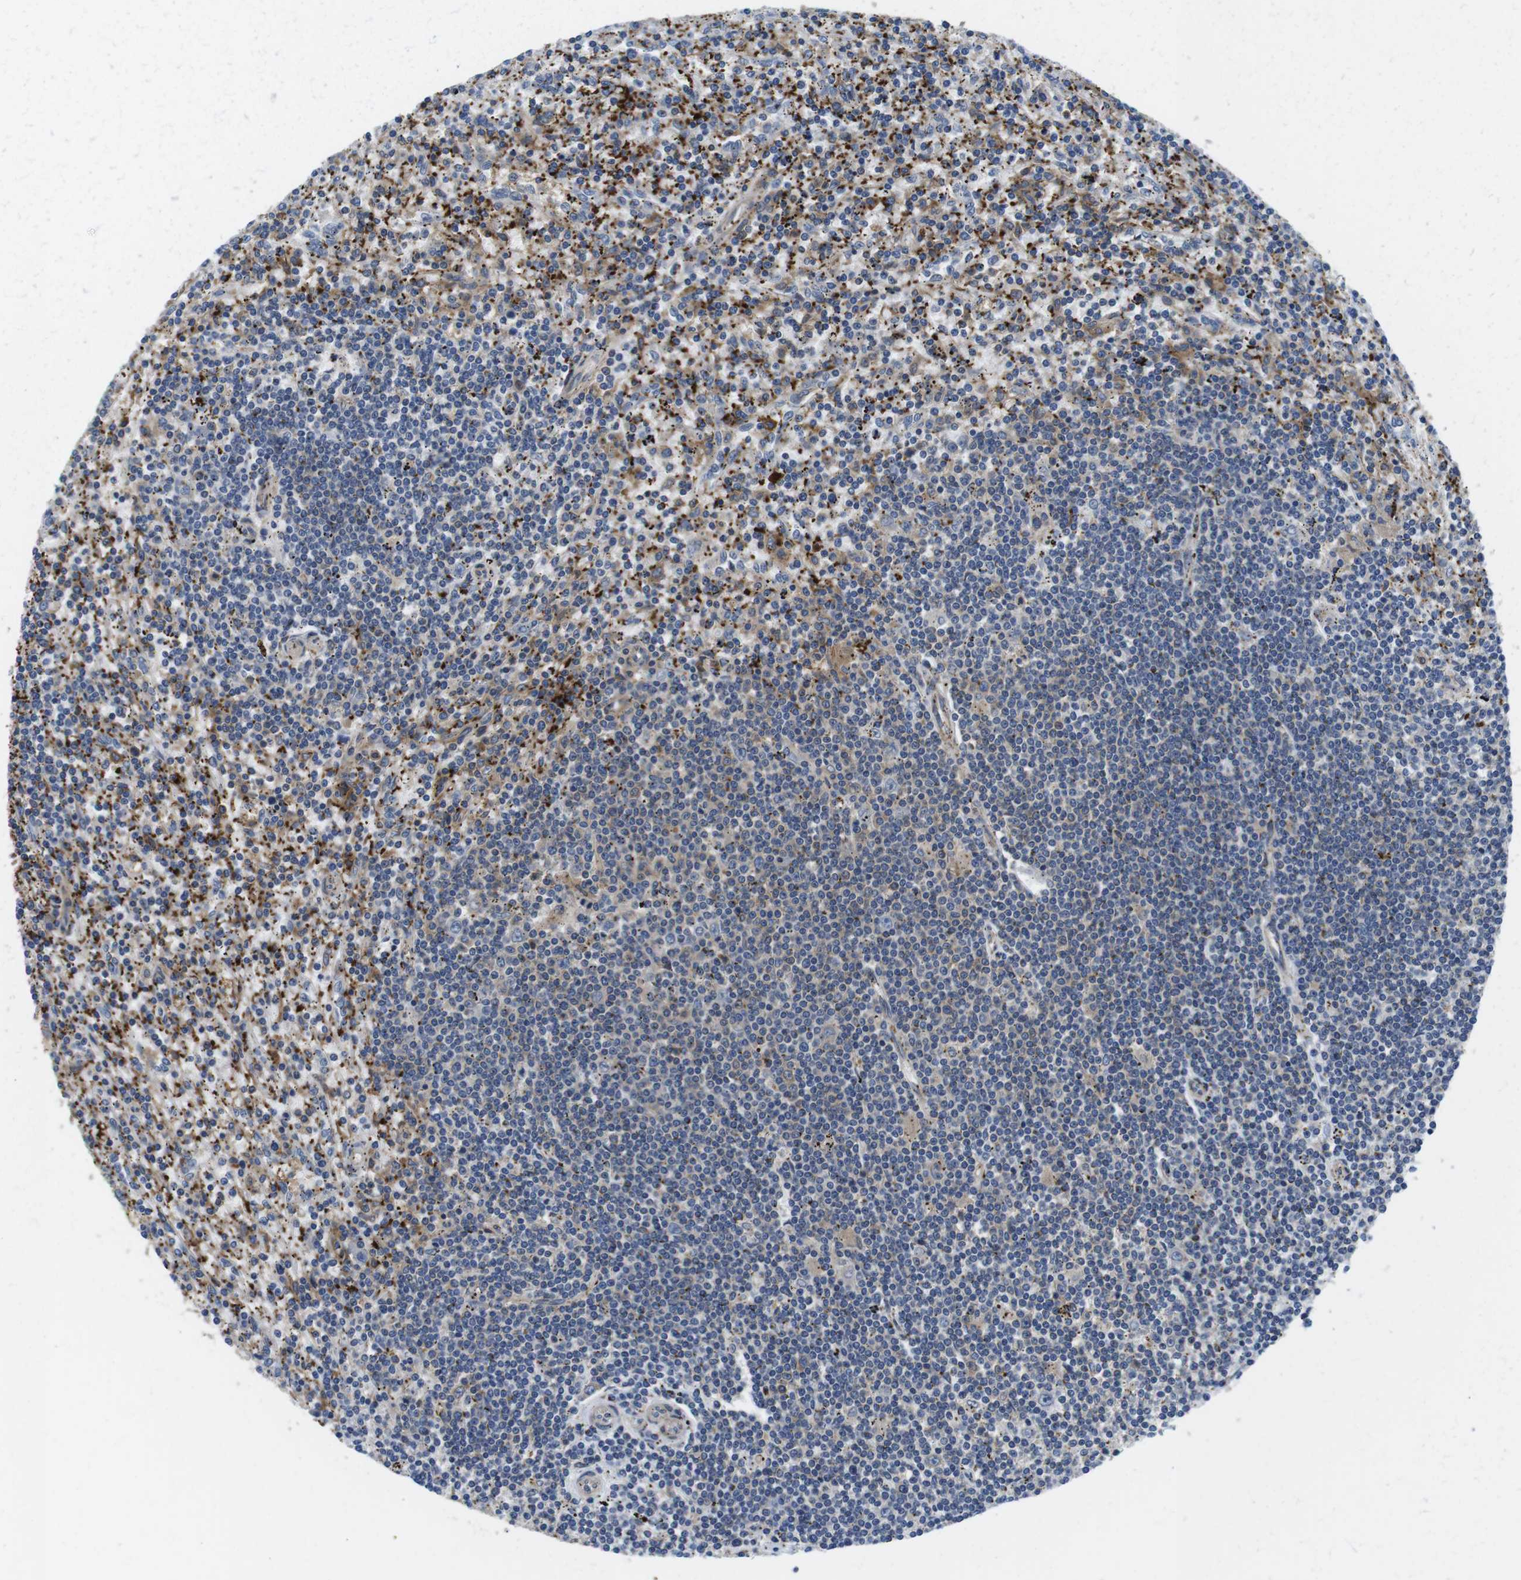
{"staining": {"intensity": "weak", "quantity": "<25%", "location": "cytoplasmic/membranous"}, "tissue": "lymphoma", "cell_type": "Tumor cells", "image_type": "cancer", "snomed": [{"axis": "morphology", "description": "Malignant lymphoma, non-Hodgkin's type, Low grade"}, {"axis": "topography", "description": "Spleen"}], "caption": "IHC micrograph of lymphoma stained for a protein (brown), which reveals no expression in tumor cells.", "gene": "HERPUD2", "patient": {"sex": "male", "age": 76}}